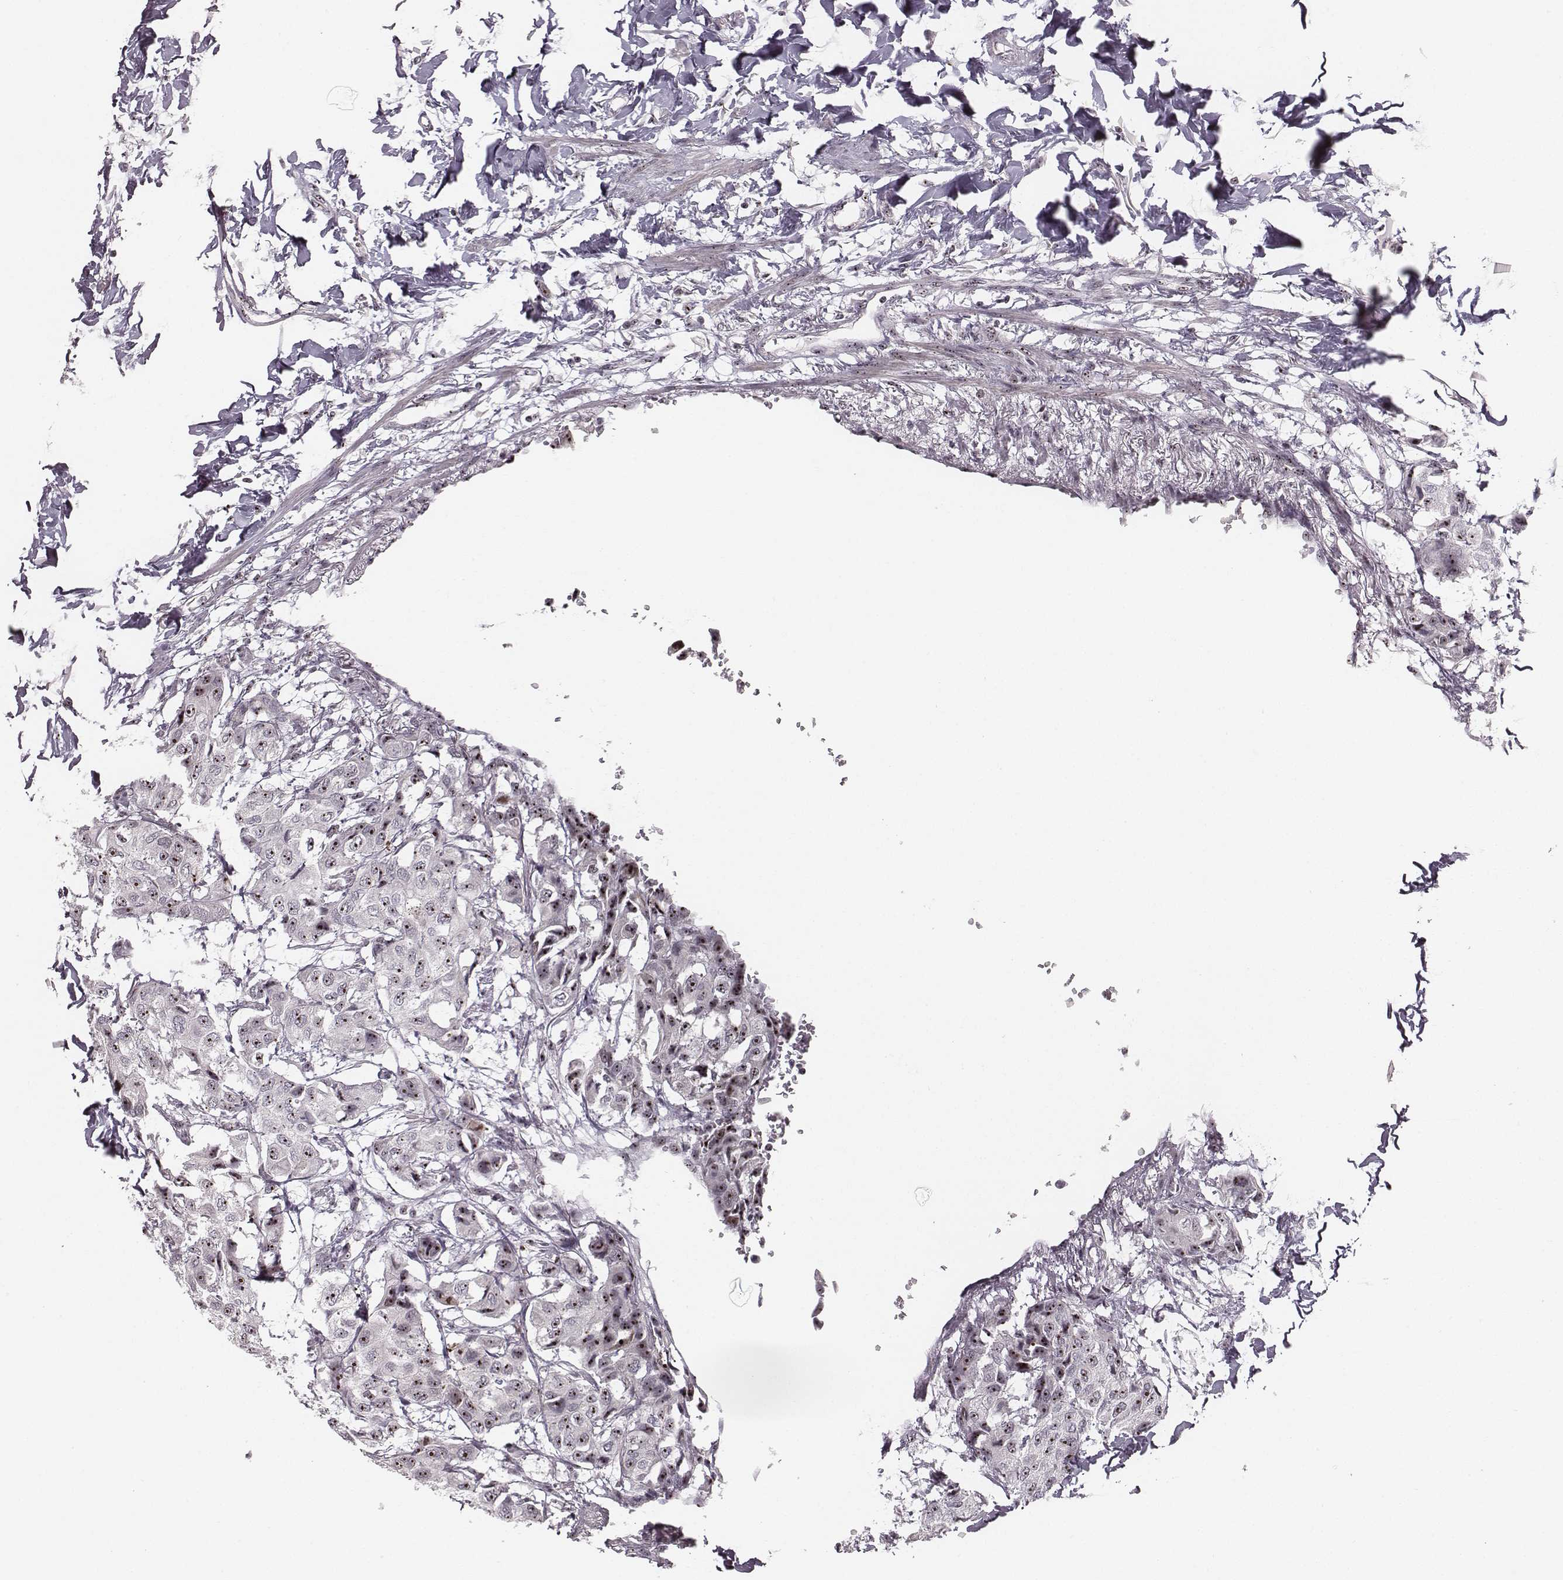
{"staining": {"intensity": "moderate", "quantity": ">75%", "location": "nuclear"}, "tissue": "breast cancer", "cell_type": "Tumor cells", "image_type": "cancer", "snomed": [{"axis": "morphology", "description": "Duct carcinoma"}, {"axis": "topography", "description": "Breast"}], "caption": "A medium amount of moderate nuclear staining is appreciated in about >75% of tumor cells in breast cancer tissue. The staining was performed using DAB (3,3'-diaminobenzidine) to visualize the protein expression in brown, while the nuclei were stained in blue with hematoxylin (Magnification: 20x).", "gene": "NOP56", "patient": {"sex": "female", "age": 80}}